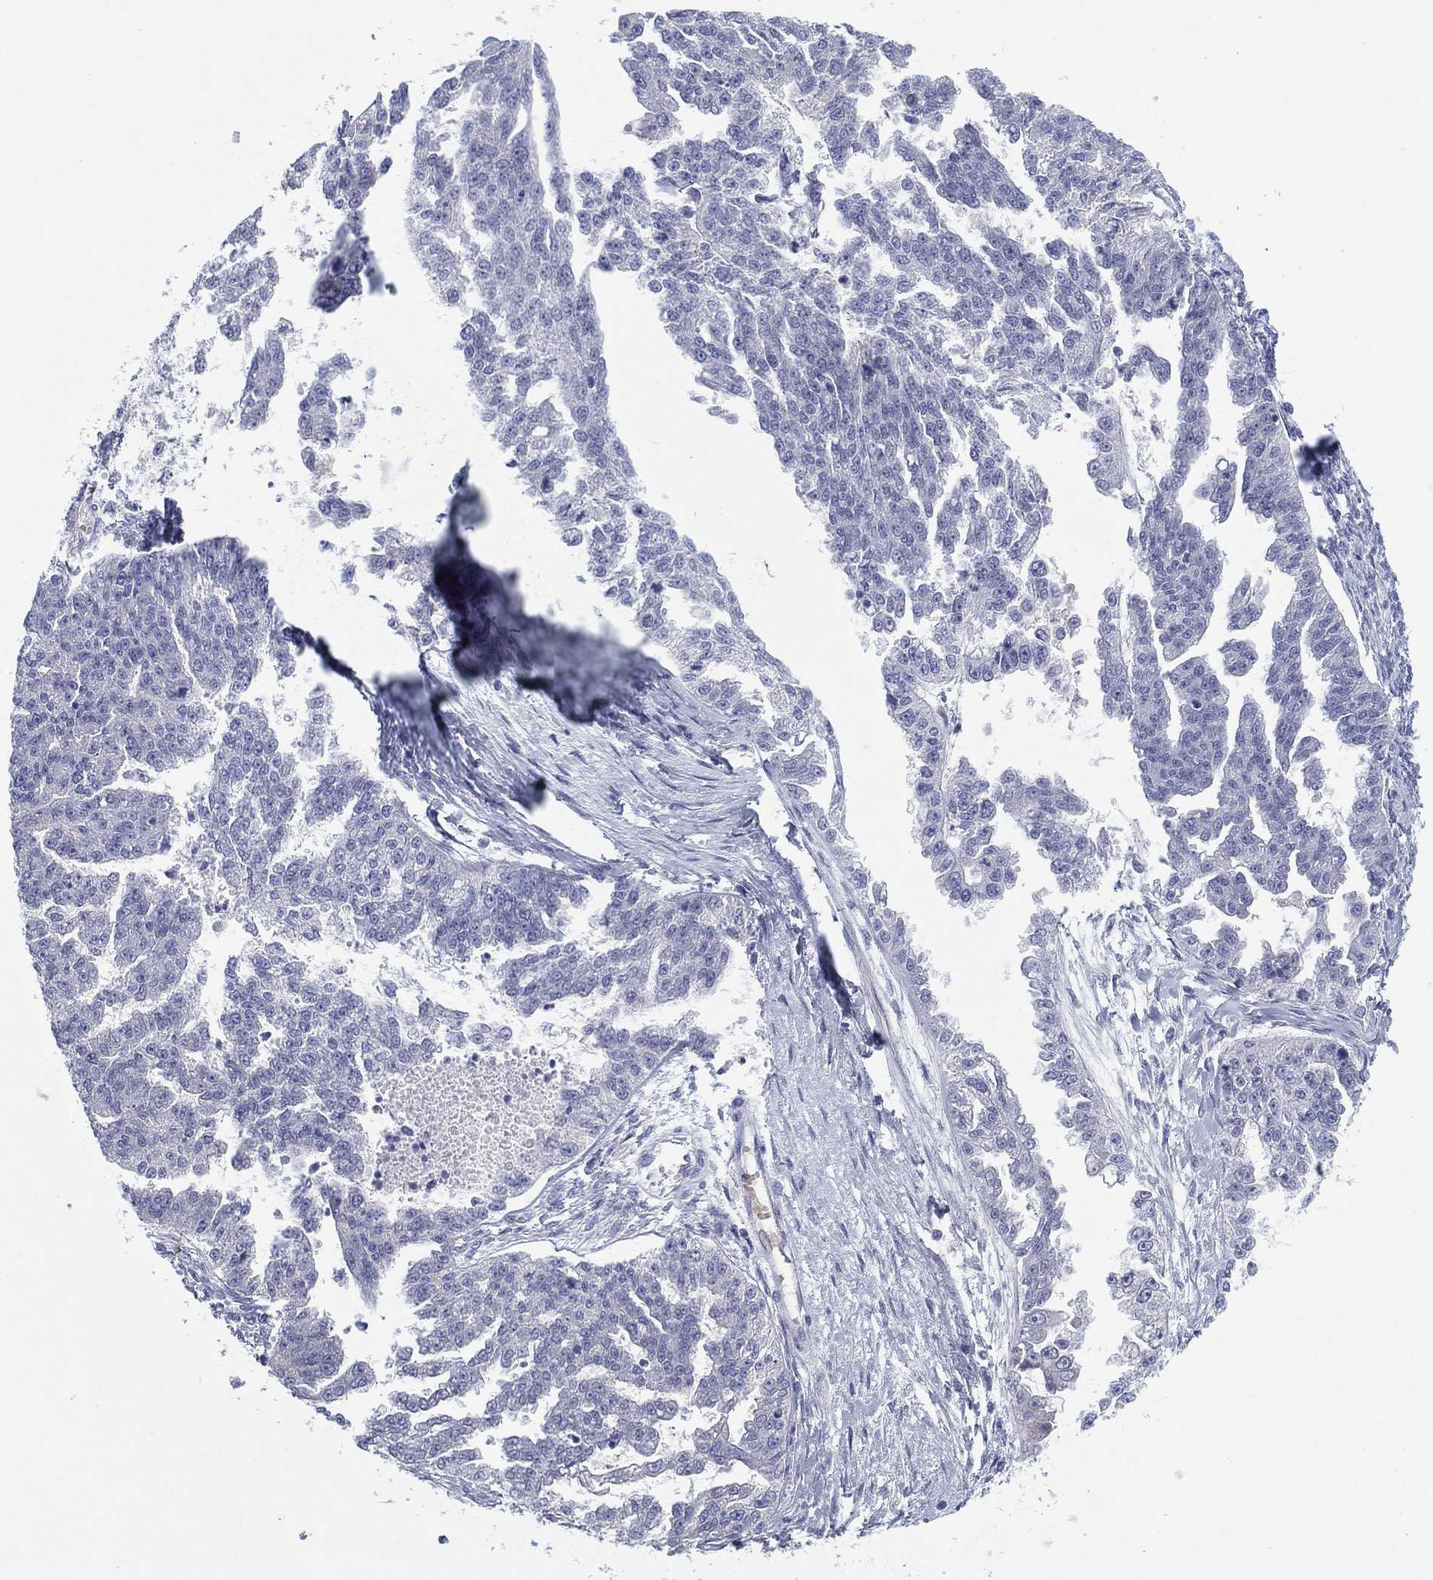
{"staining": {"intensity": "negative", "quantity": "none", "location": "none"}, "tissue": "ovarian cancer", "cell_type": "Tumor cells", "image_type": "cancer", "snomed": [{"axis": "morphology", "description": "Cystadenocarcinoma, serous, NOS"}, {"axis": "topography", "description": "Ovary"}], "caption": "IHC micrograph of ovarian cancer (serous cystadenocarcinoma) stained for a protein (brown), which demonstrates no staining in tumor cells.", "gene": "HEATR4", "patient": {"sex": "female", "age": 58}}